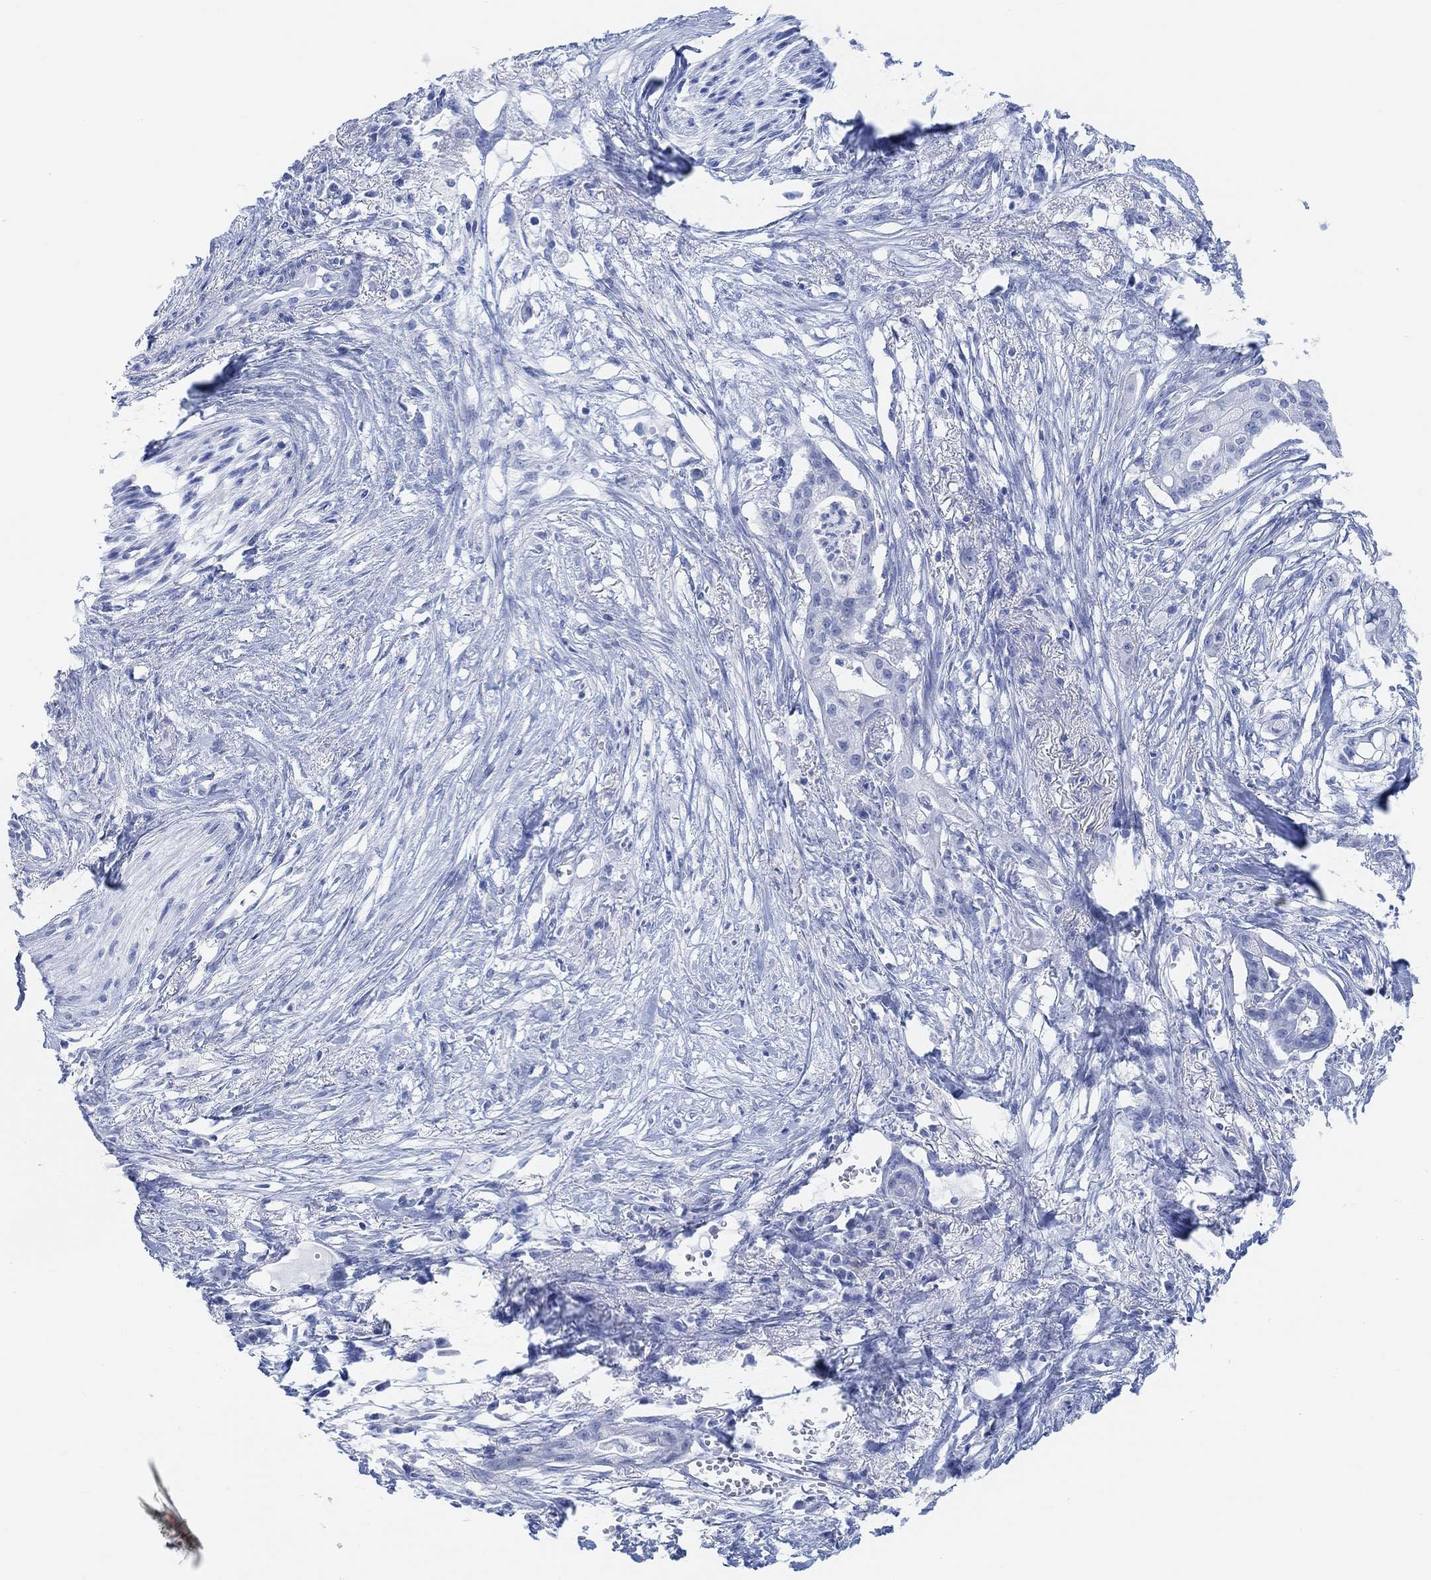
{"staining": {"intensity": "negative", "quantity": "none", "location": "none"}, "tissue": "pancreatic cancer", "cell_type": "Tumor cells", "image_type": "cancer", "snomed": [{"axis": "morphology", "description": "Normal tissue, NOS"}, {"axis": "morphology", "description": "Adenocarcinoma, NOS"}, {"axis": "topography", "description": "Pancreas"}], "caption": "A photomicrograph of human pancreatic adenocarcinoma is negative for staining in tumor cells.", "gene": "ENO4", "patient": {"sex": "female", "age": 58}}